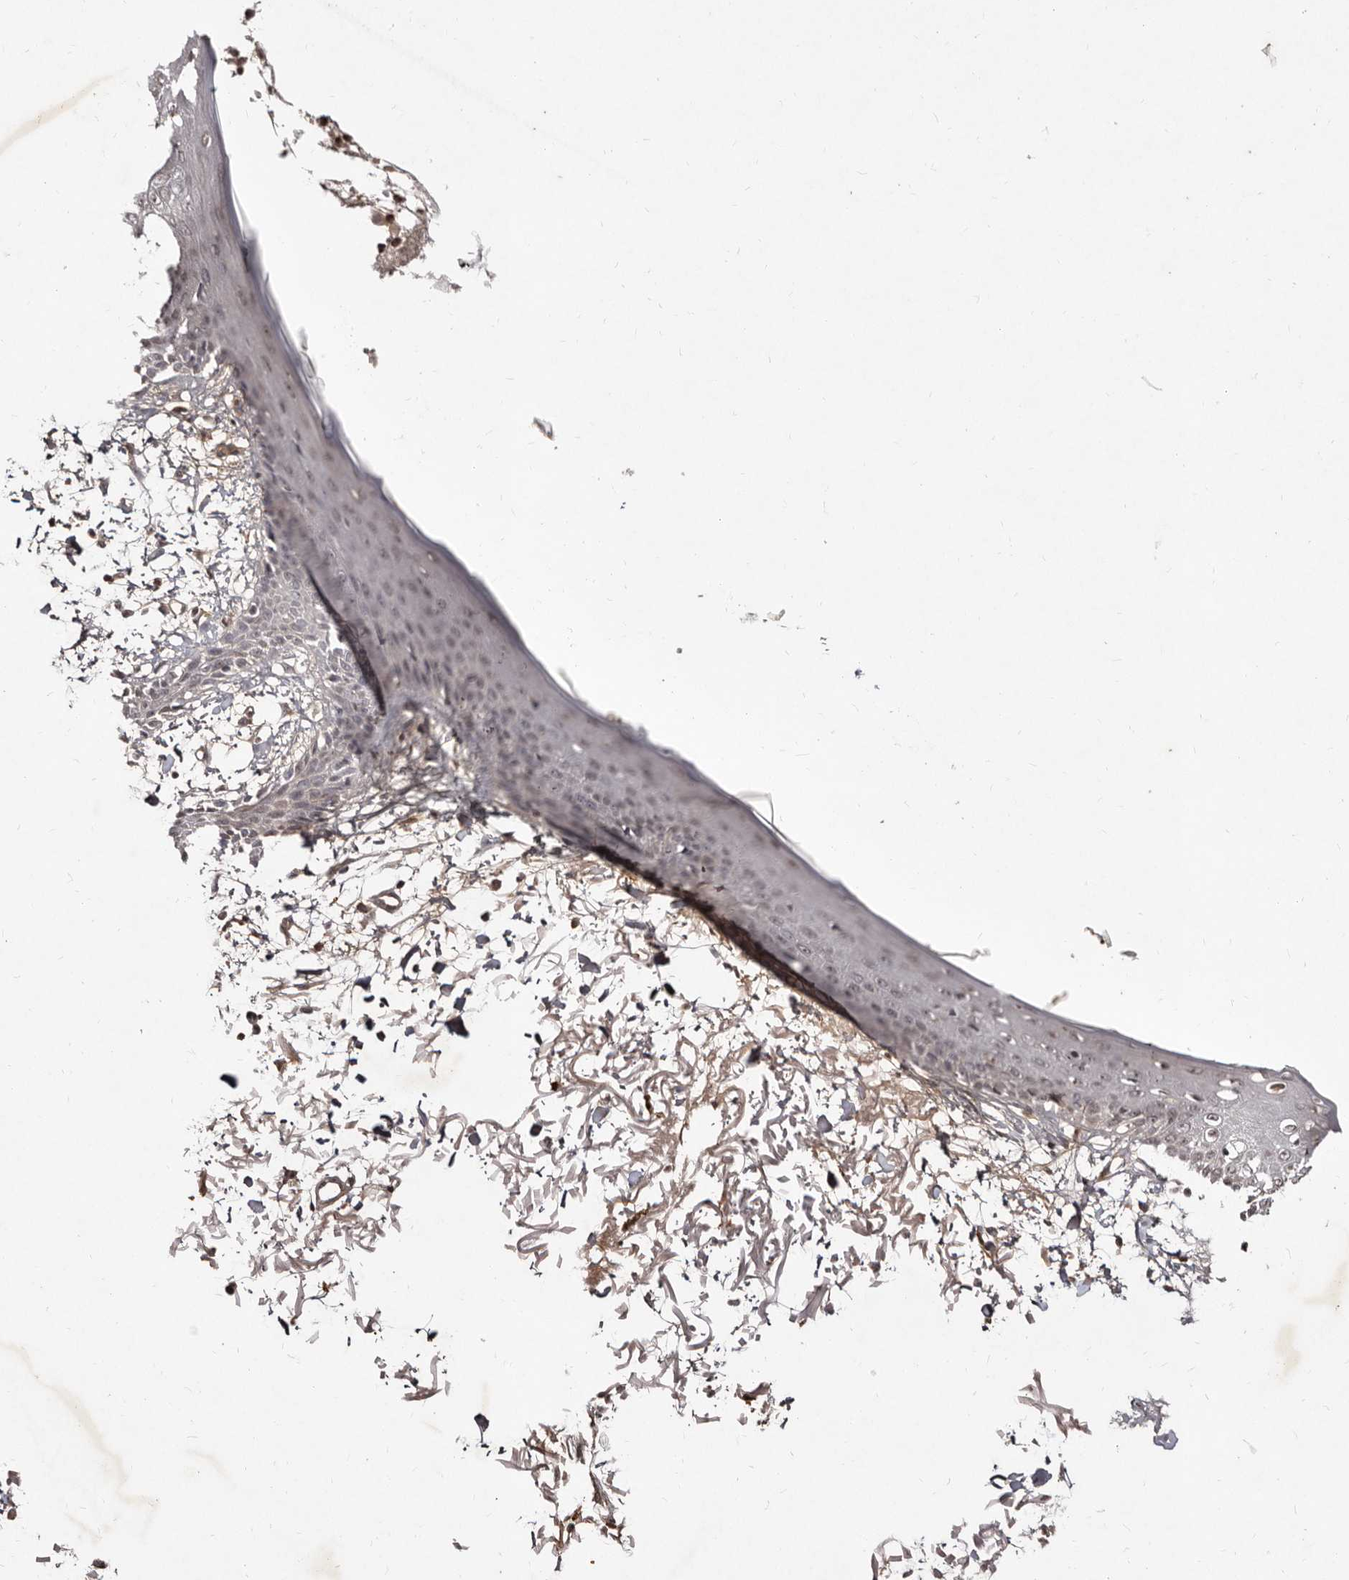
{"staining": {"intensity": "weak", "quantity": ">75%", "location": "cytoplasmic/membranous"}, "tissue": "skin", "cell_type": "Fibroblasts", "image_type": "normal", "snomed": [{"axis": "morphology", "description": "Normal tissue, NOS"}, {"axis": "morphology", "description": "Squamous cell carcinoma, NOS"}, {"axis": "topography", "description": "Skin"}, {"axis": "topography", "description": "Peripheral nerve tissue"}], "caption": "Immunohistochemistry histopathology image of normal skin stained for a protein (brown), which shows low levels of weak cytoplasmic/membranous positivity in about >75% of fibroblasts.", "gene": "LCORL", "patient": {"sex": "male", "age": 83}}